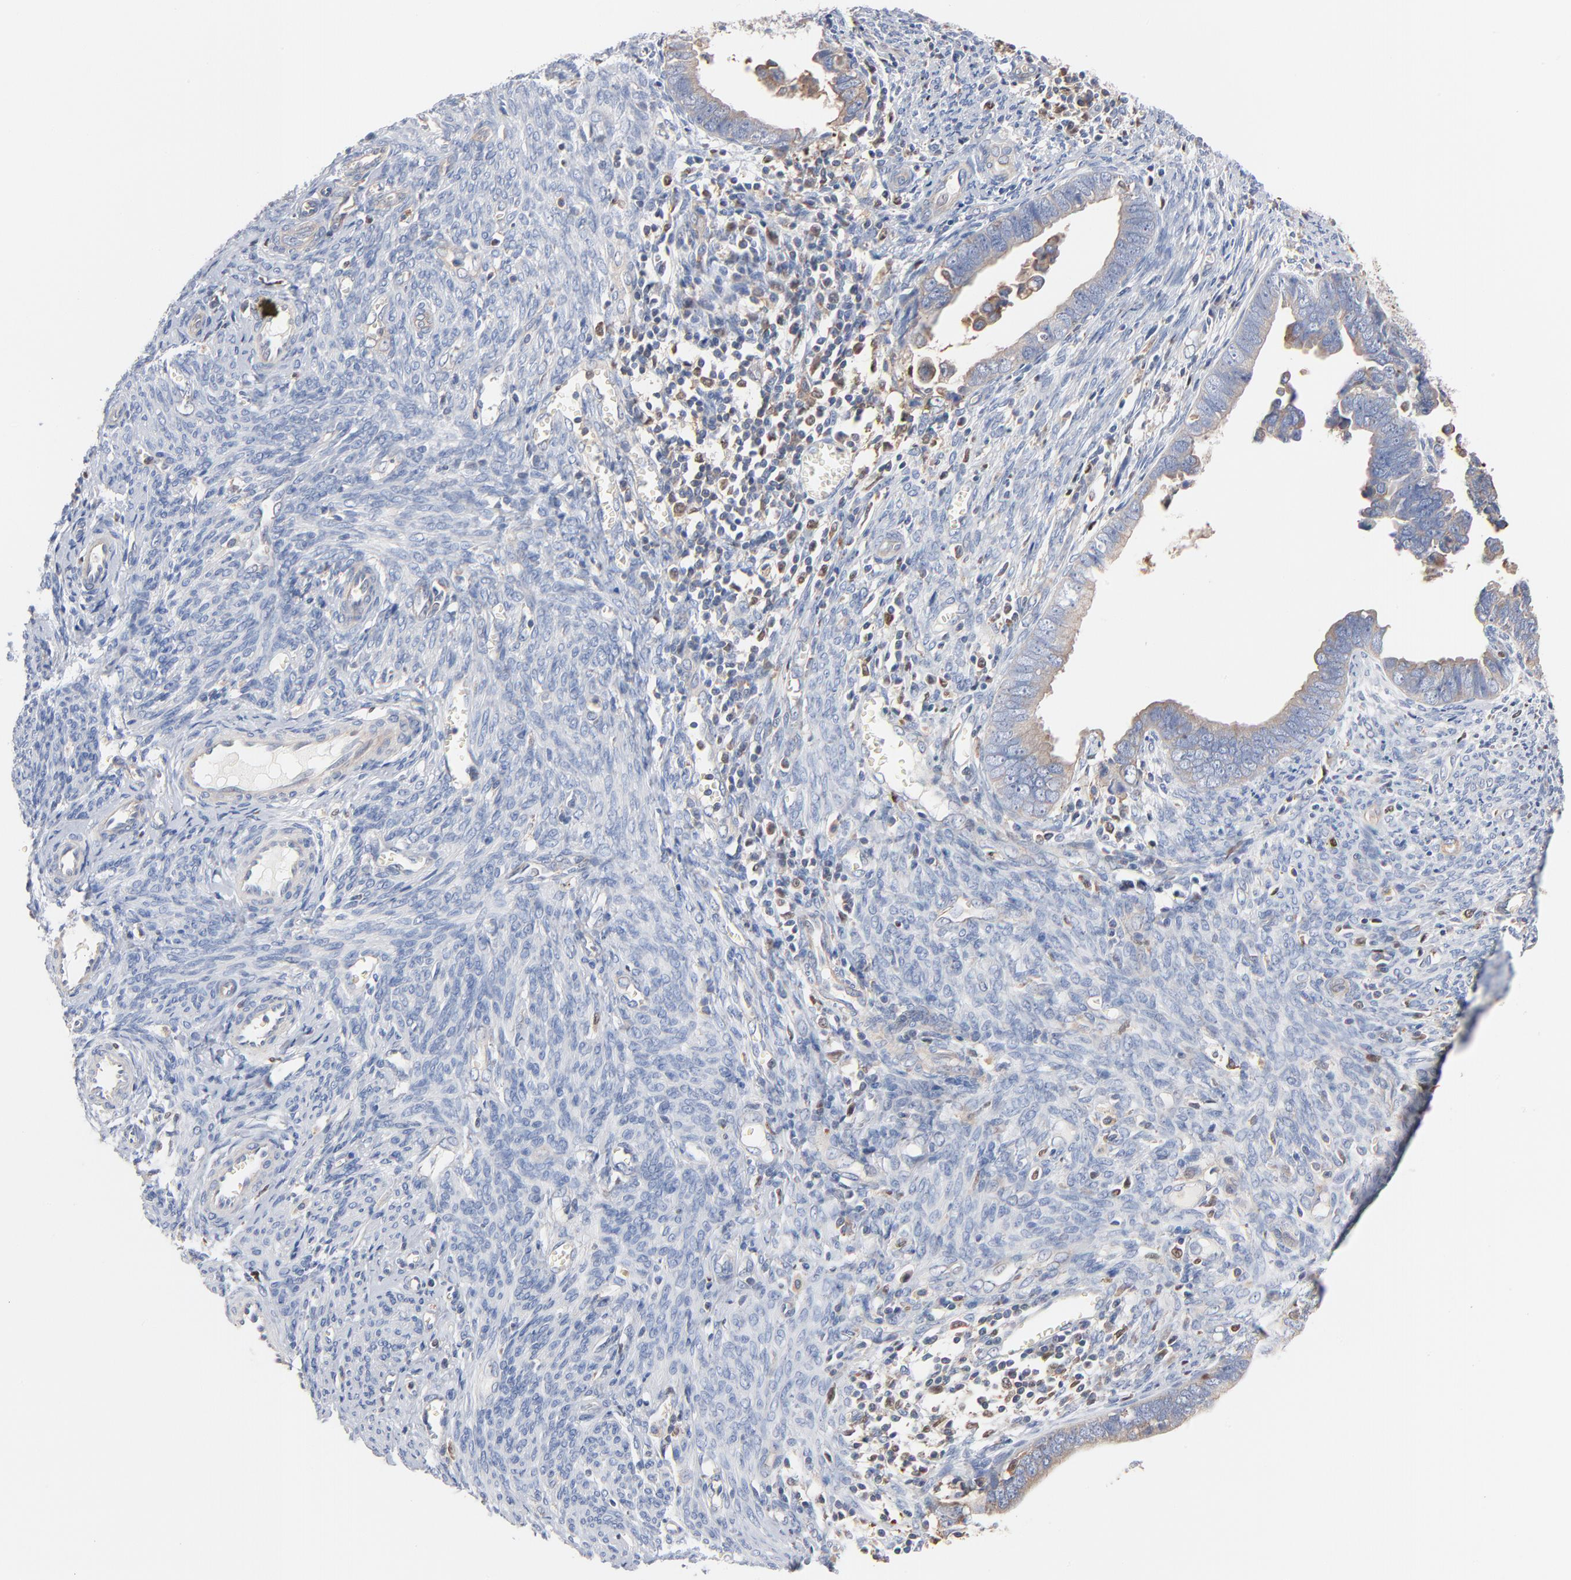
{"staining": {"intensity": "negative", "quantity": "none", "location": "none"}, "tissue": "endometrial cancer", "cell_type": "Tumor cells", "image_type": "cancer", "snomed": [{"axis": "morphology", "description": "Adenocarcinoma, NOS"}, {"axis": "topography", "description": "Endometrium"}], "caption": "Image shows no protein positivity in tumor cells of endometrial cancer (adenocarcinoma) tissue.", "gene": "ARHGEF6", "patient": {"sex": "female", "age": 75}}